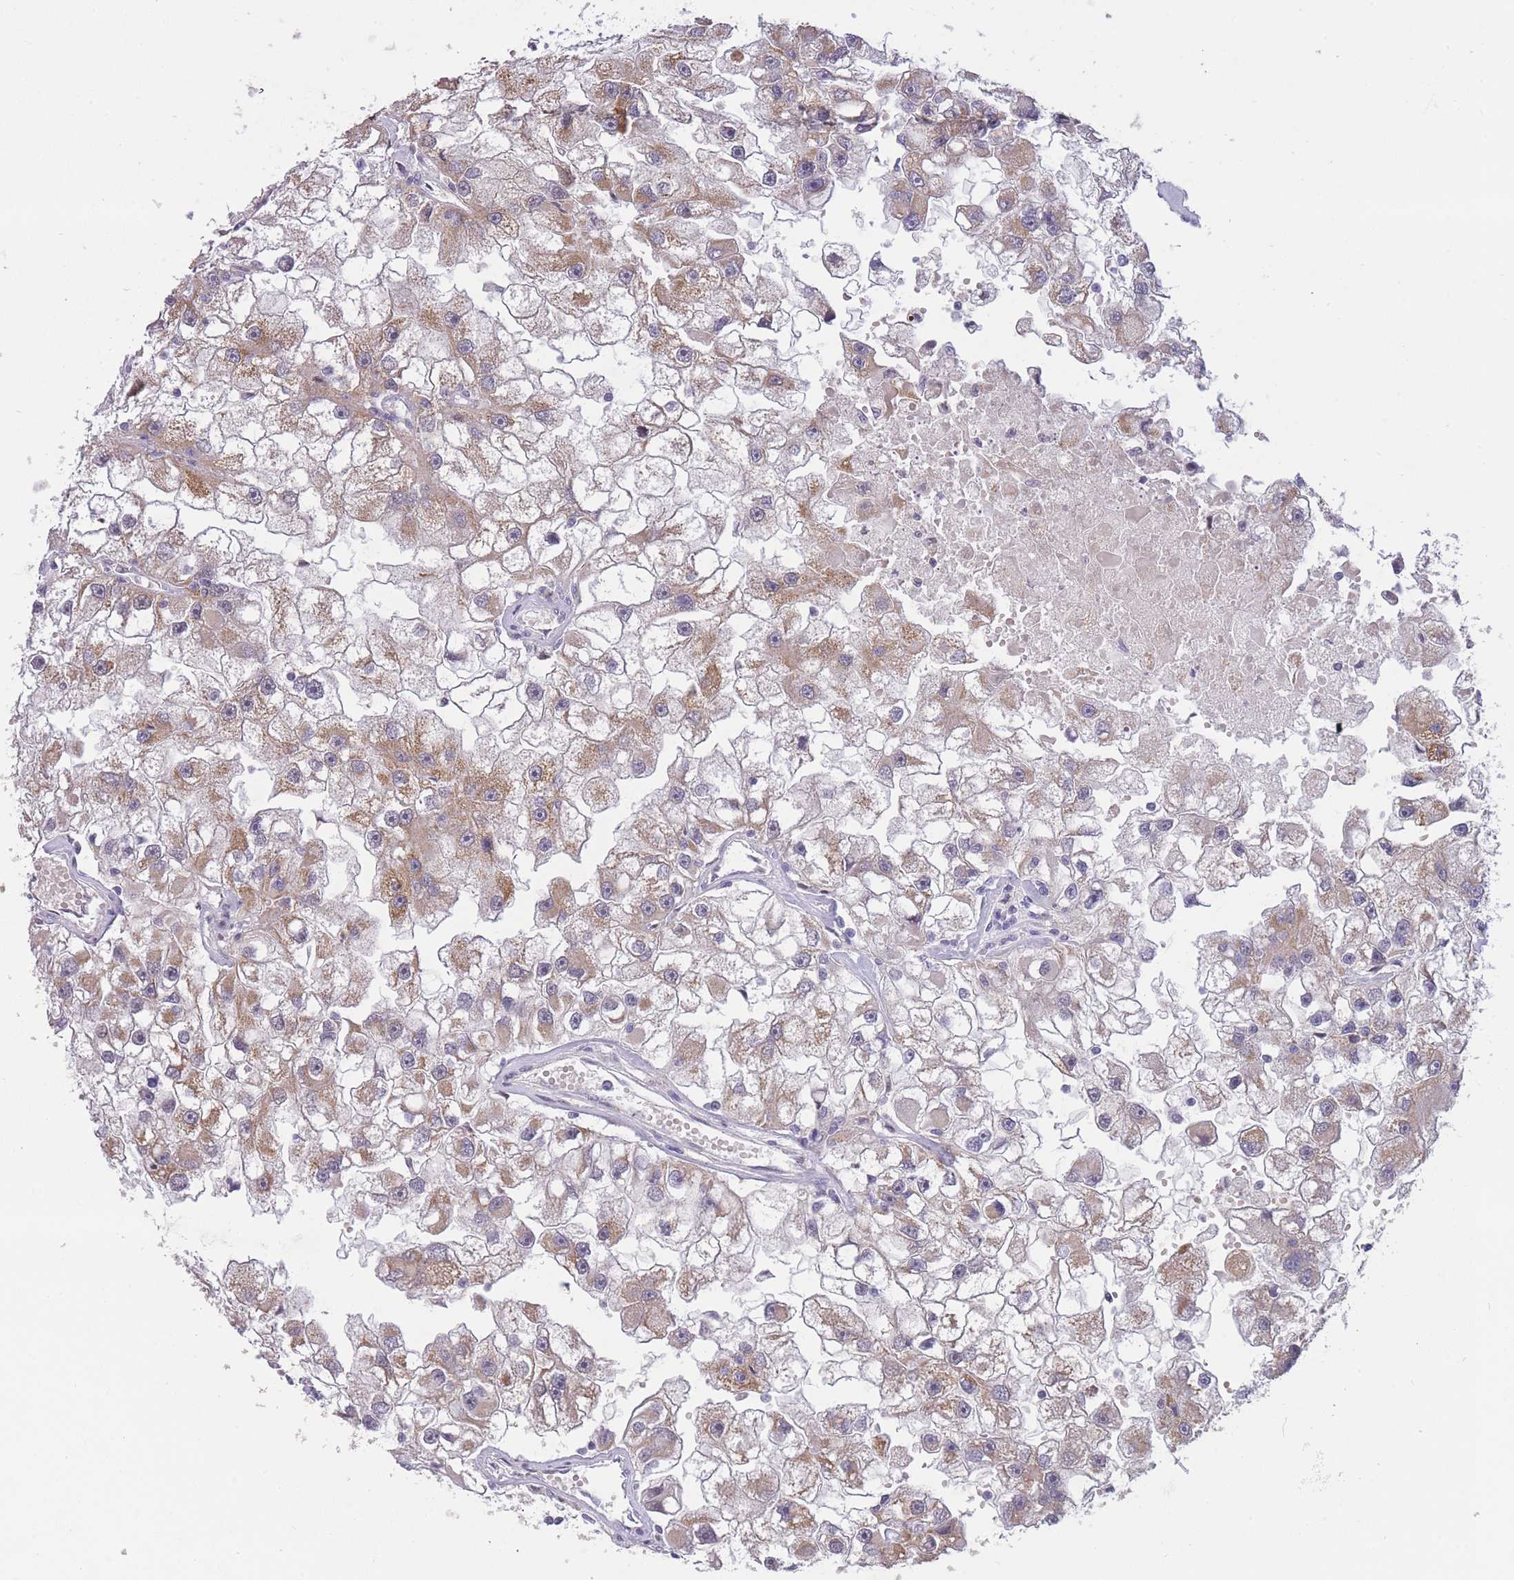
{"staining": {"intensity": "moderate", "quantity": "25%-75%", "location": "cytoplasmic/membranous"}, "tissue": "renal cancer", "cell_type": "Tumor cells", "image_type": "cancer", "snomed": [{"axis": "morphology", "description": "Adenocarcinoma, NOS"}, {"axis": "topography", "description": "Kidney"}], "caption": "Renal cancer (adenocarcinoma) stained with a protein marker reveals moderate staining in tumor cells.", "gene": "GOLGA6L25", "patient": {"sex": "male", "age": 63}}